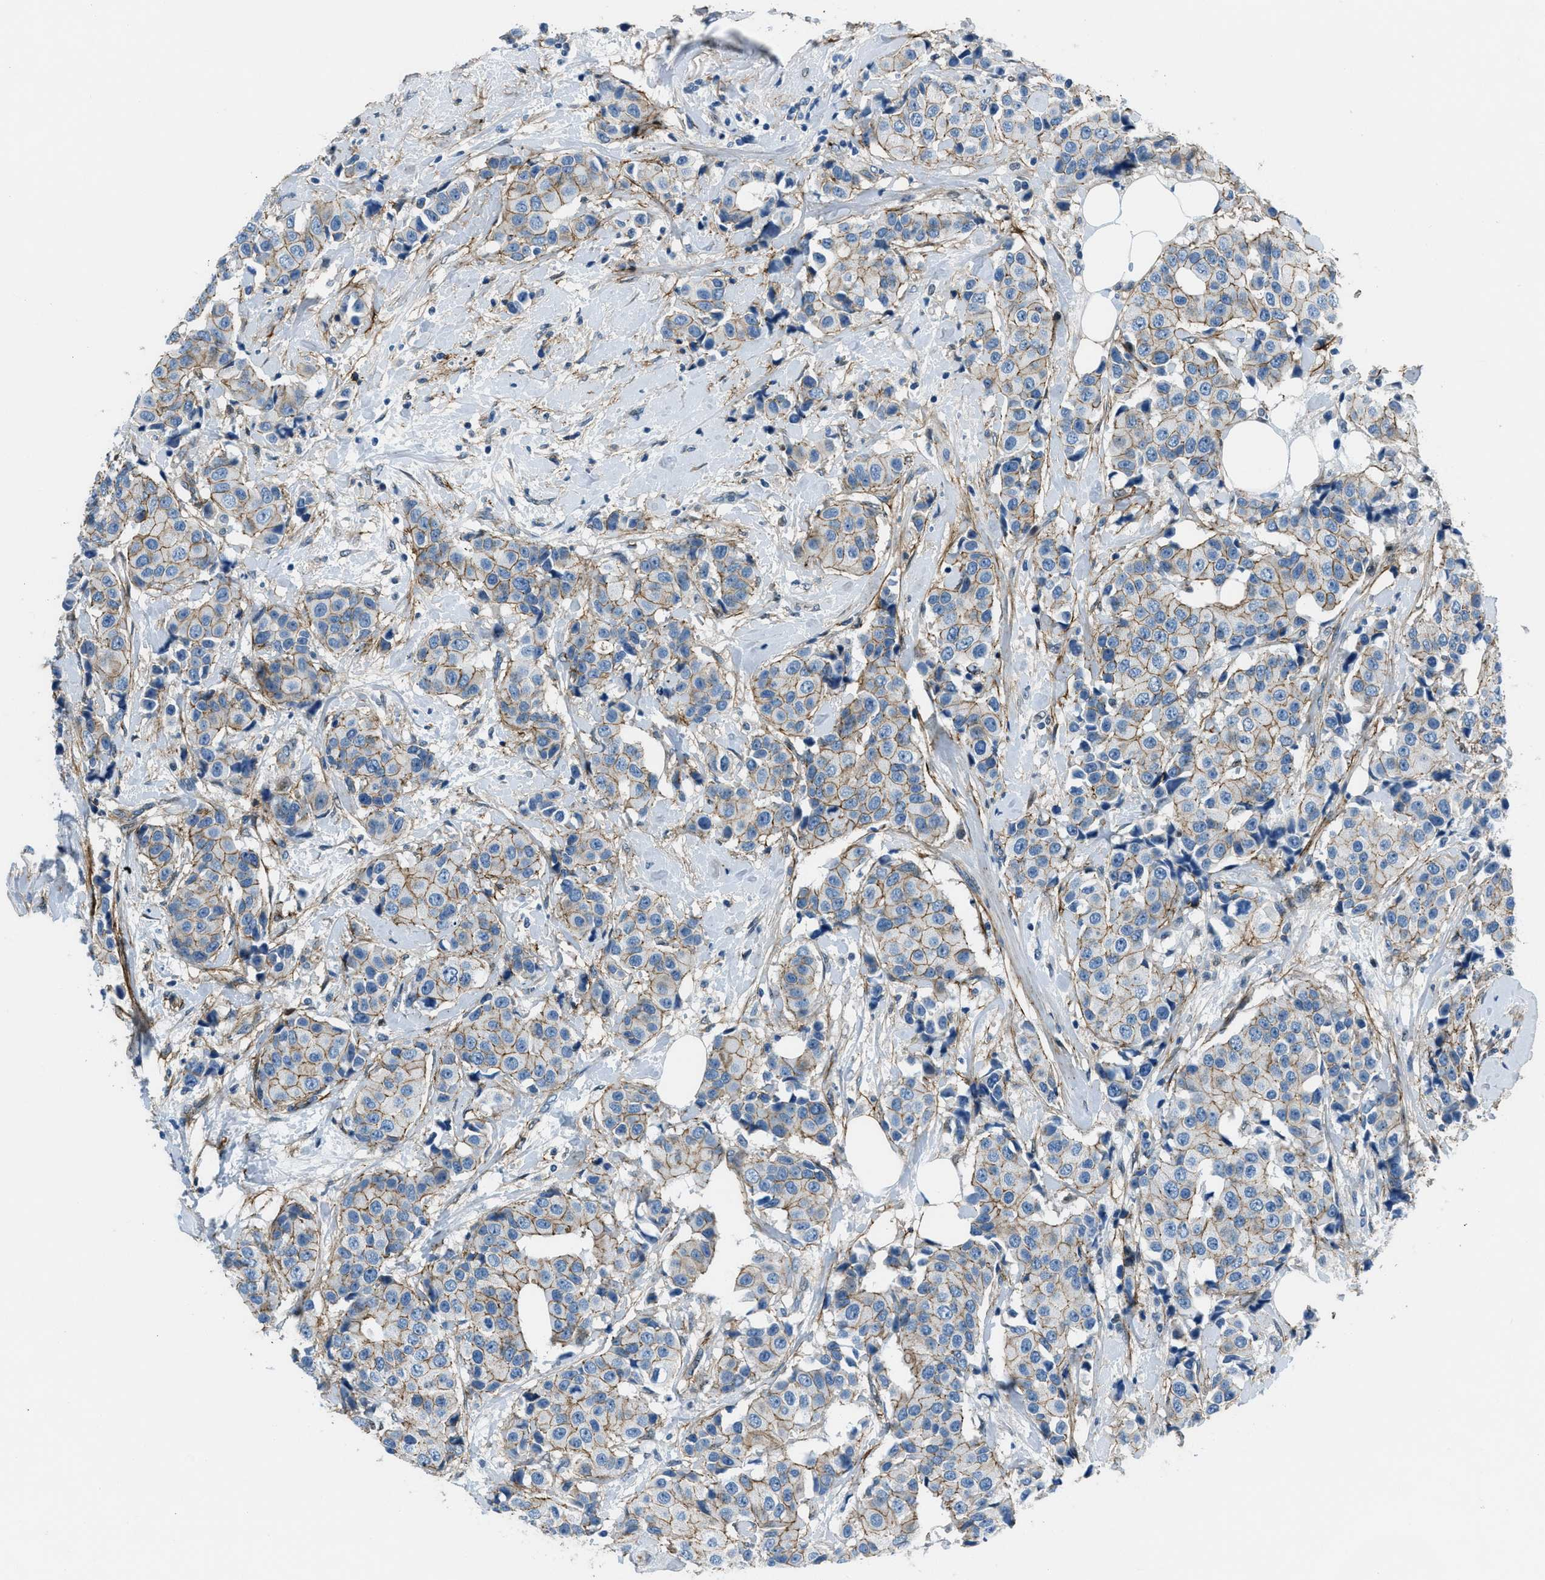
{"staining": {"intensity": "weak", "quantity": ">75%", "location": "cytoplasmic/membranous"}, "tissue": "breast cancer", "cell_type": "Tumor cells", "image_type": "cancer", "snomed": [{"axis": "morphology", "description": "Normal tissue, NOS"}, {"axis": "morphology", "description": "Duct carcinoma"}, {"axis": "topography", "description": "Breast"}], "caption": "Immunohistochemistry staining of breast invasive ductal carcinoma, which reveals low levels of weak cytoplasmic/membranous expression in about >75% of tumor cells indicating weak cytoplasmic/membranous protein staining. The staining was performed using DAB (brown) for protein detection and nuclei were counterstained in hematoxylin (blue).", "gene": "FBN1", "patient": {"sex": "female", "age": 39}}